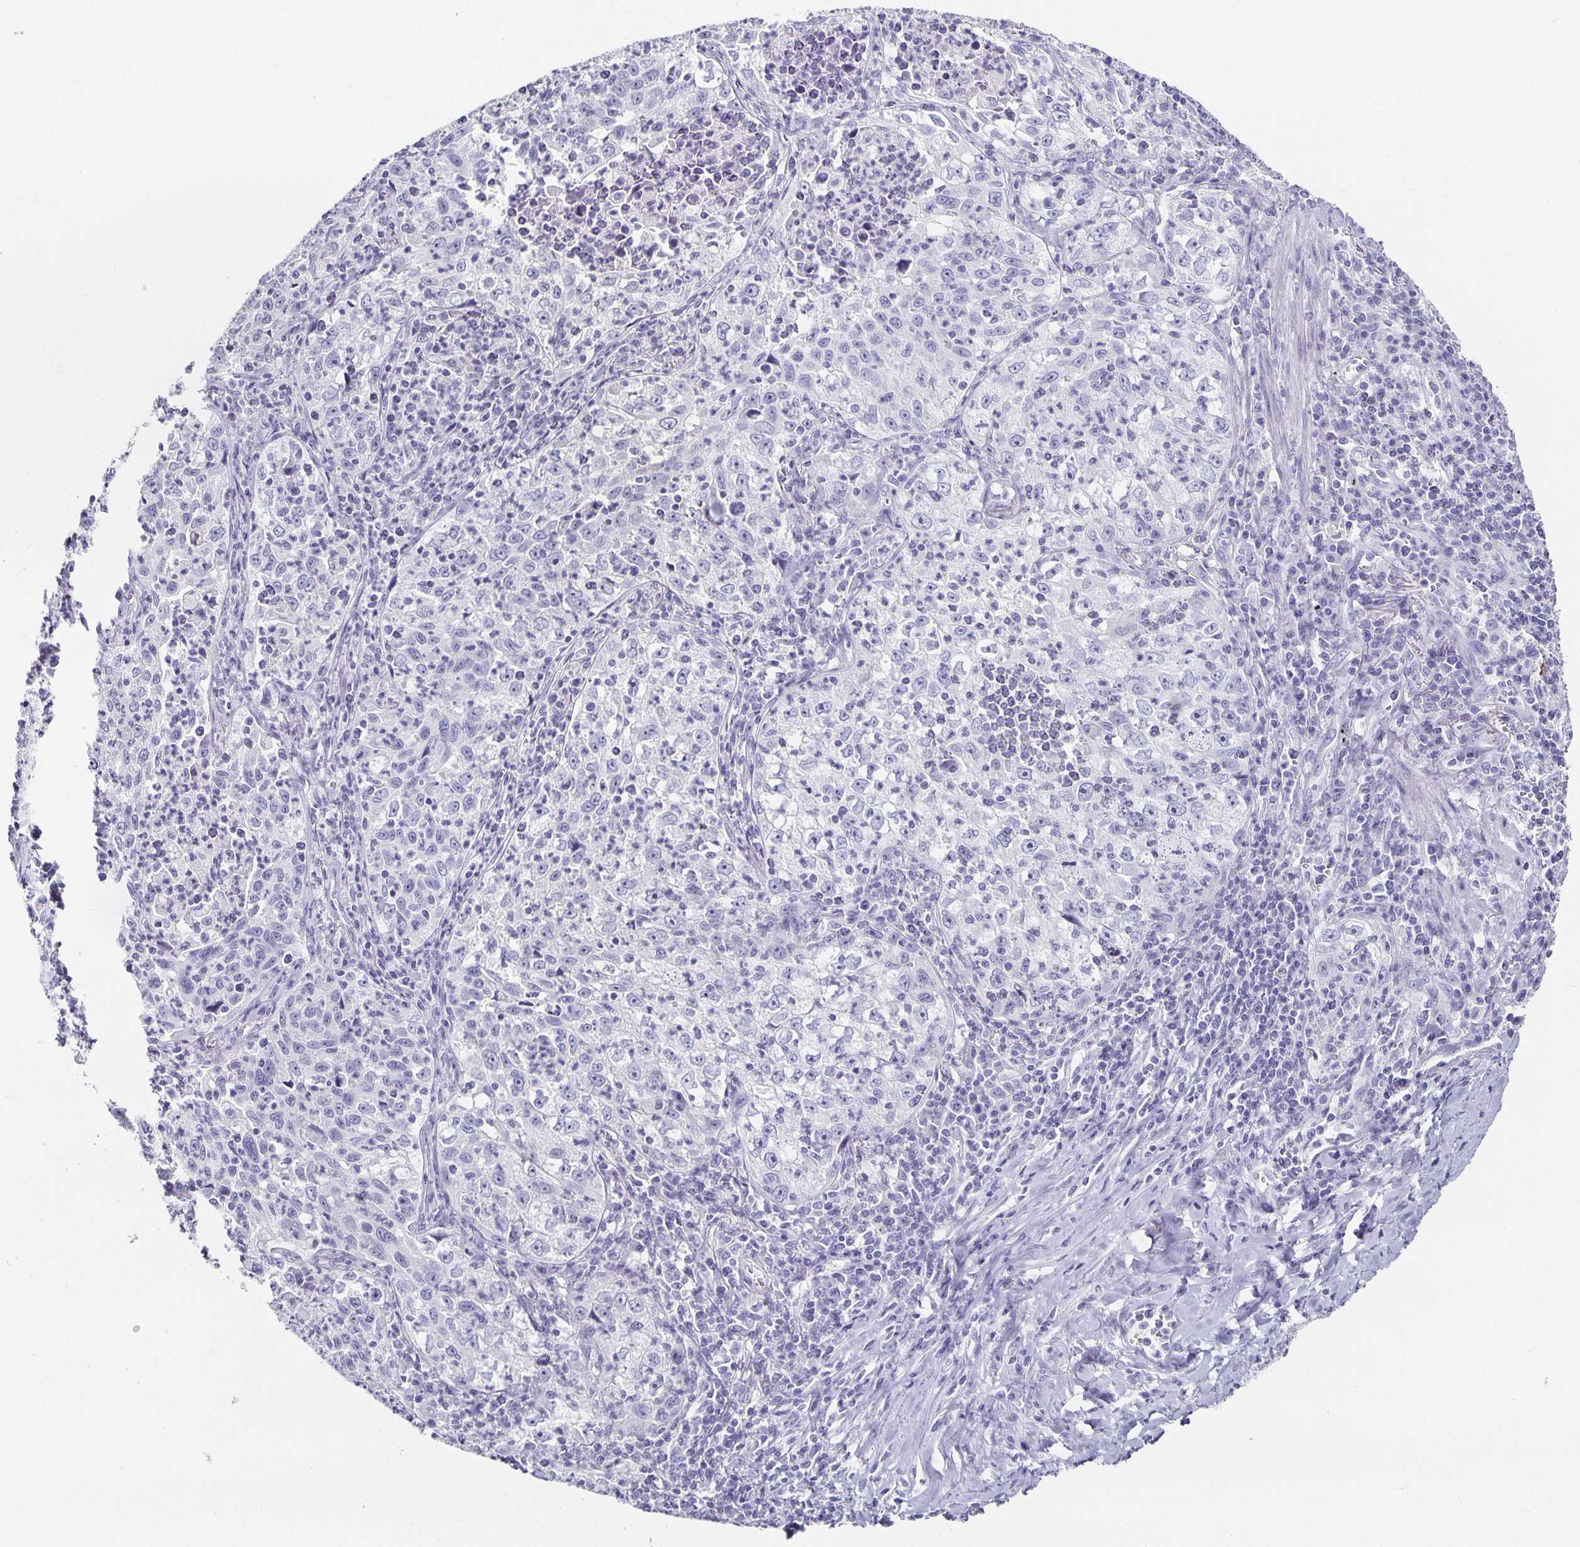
{"staining": {"intensity": "negative", "quantity": "none", "location": "none"}, "tissue": "lung cancer", "cell_type": "Tumor cells", "image_type": "cancer", "snomed": [{"axis": "morphology", "description": "Squamous cell carcinoma, NOS"}, {"axis": "topography", "description": "Lung"}], "caption": "A micrograph of human lung cancer is negative for staining in tumor cells.", "gene": "CHGA", "patient": {"sex": "male", "age": 71}}